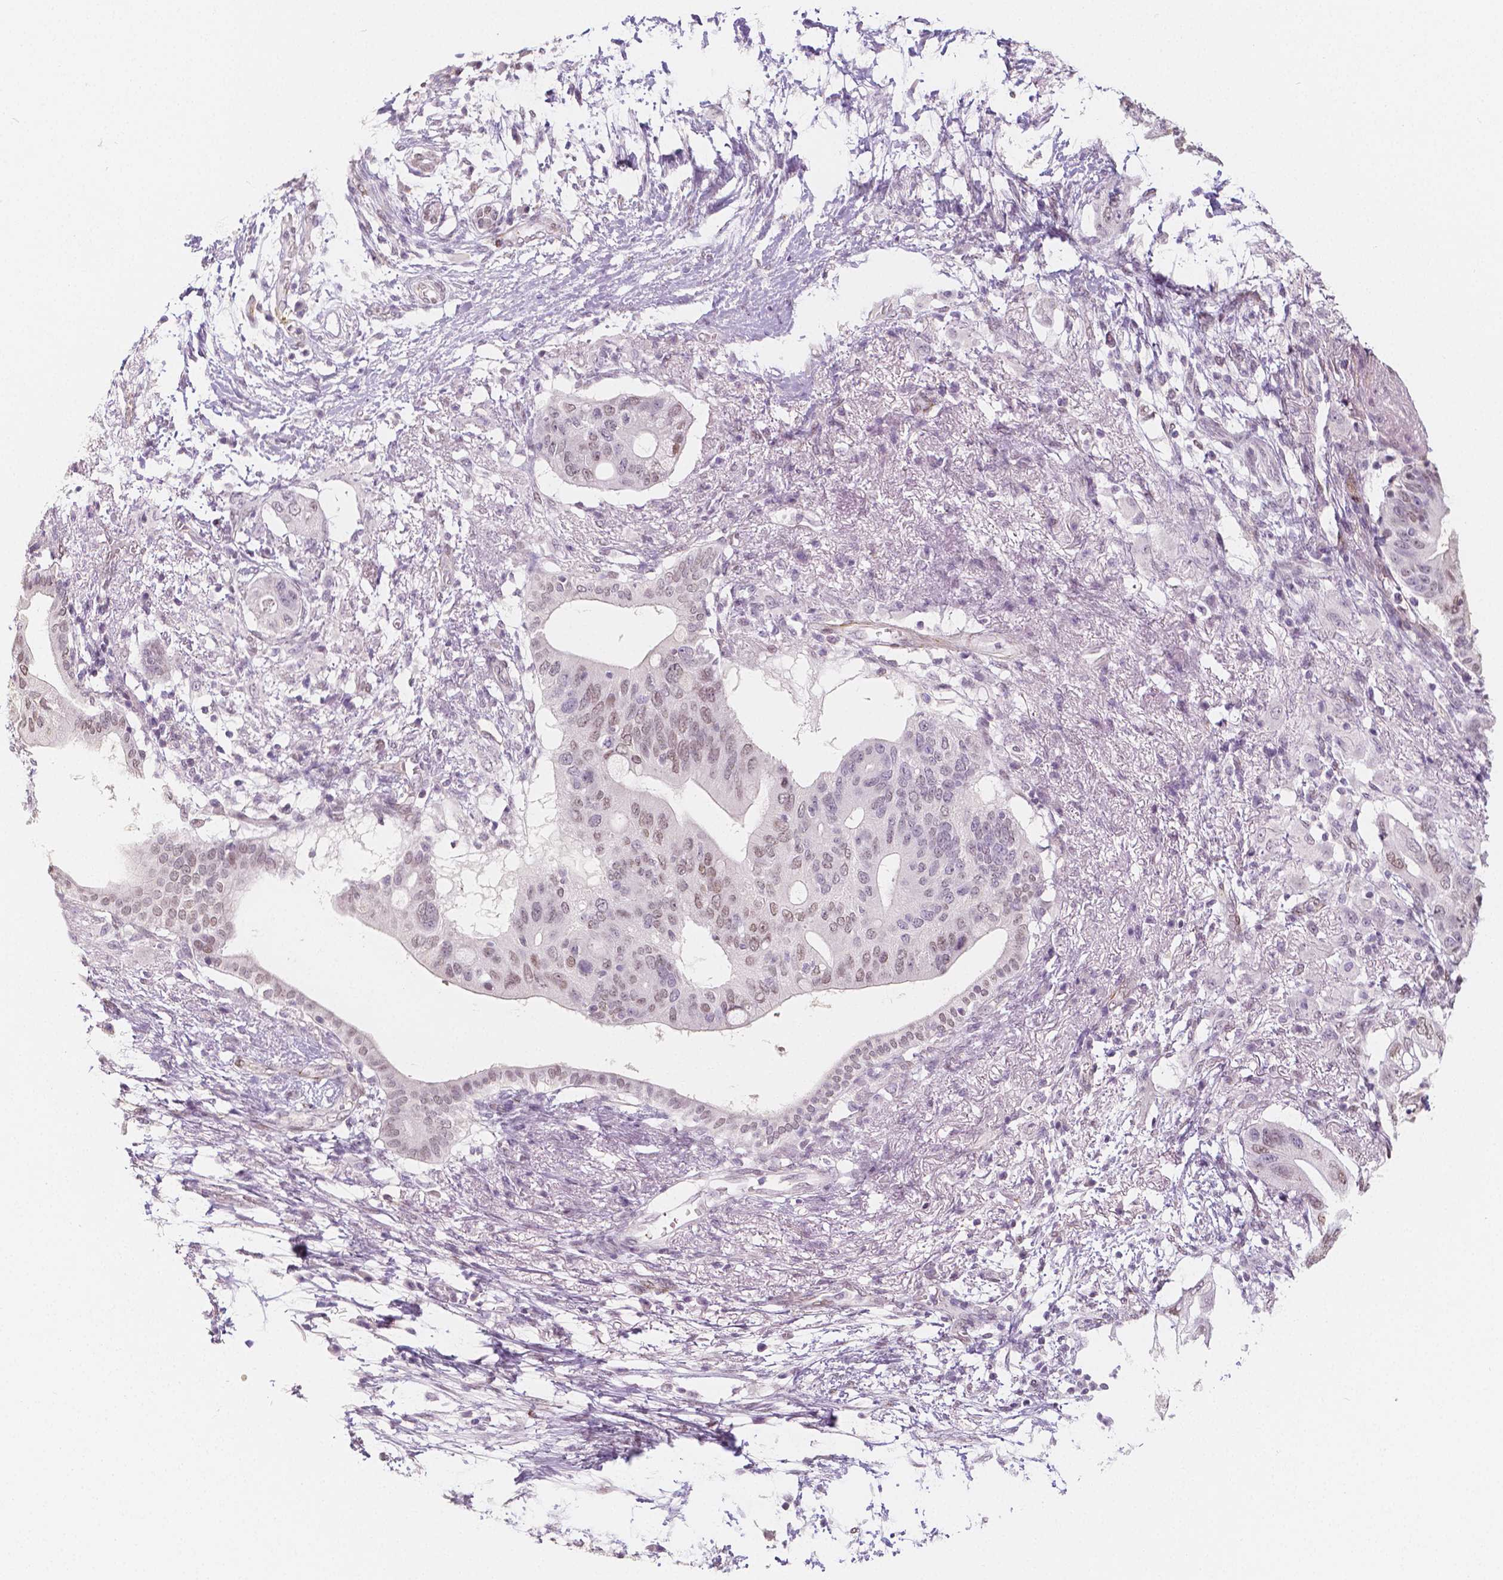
{"staining": {"intensity": "weak", "quantity": "<25%", "location": "nuclear"}, "tissue": "pancreatic cancer", "cell_type": "Tumor cells", "image_type": "cancer", "snomed": [{"axis": "morphology", "description": "Adenocarcinoma, NOS"}, {"axis": "topography", "description": "Pancreas"}], "caption": "A photomicrograph of adenocarcinoma (pancreatic) stained for a protein displays no brown staining in tumor cells. (DAB IHC with hematoxylin counter stain).", "gene": "KDM5B", "patient": {"sex": "female", "age": 72}}